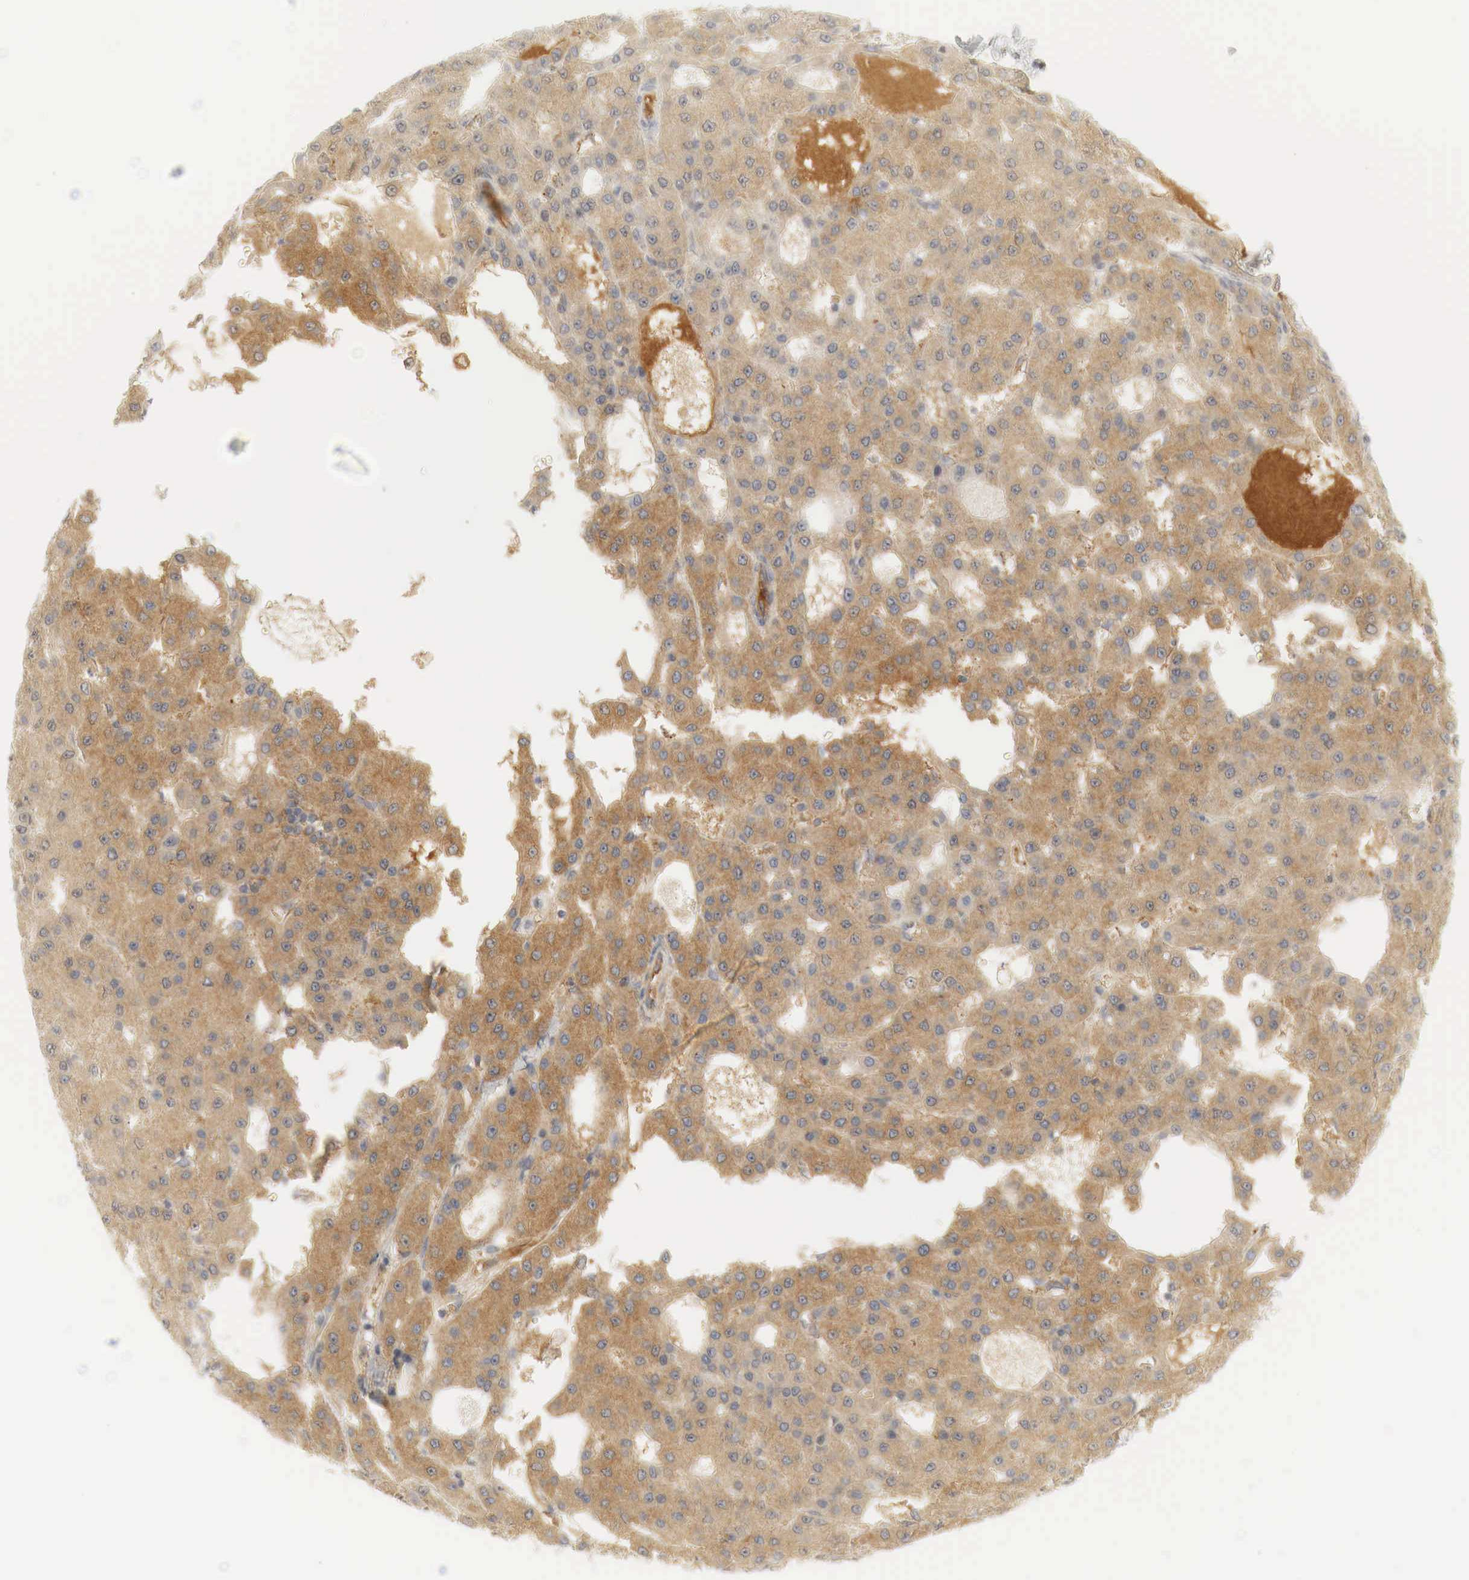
{"staining": {"intensity": "moderate", "quantity": "25%-75%", "location": "cytoplasmic/membranous,nuclear"}, "tissue": "liver cancer", "cell_type": "Tumor cells", "image_type": "cancer", "snomed": [{"axis": "morphology", "description": "Carcinoma, Hepatocellular, NOS"}, {"axis": "topography", "description": "Liver"}], "caption": "Liver cancer (hepatocellular carcinoma) tissue shows moderate cytoplasmic/membranous and nuclear expression in approximately 25%-75% of tumor cells, visualized by immunohistochemistry. The staining was performed using DAB (3,3'-diaminobenzidine), with brown indicating positive protein expression. Nuclei are stained blue with hematoxylin.", "gene": "MYC", "patient": {"sex": "male", "age": 47}}